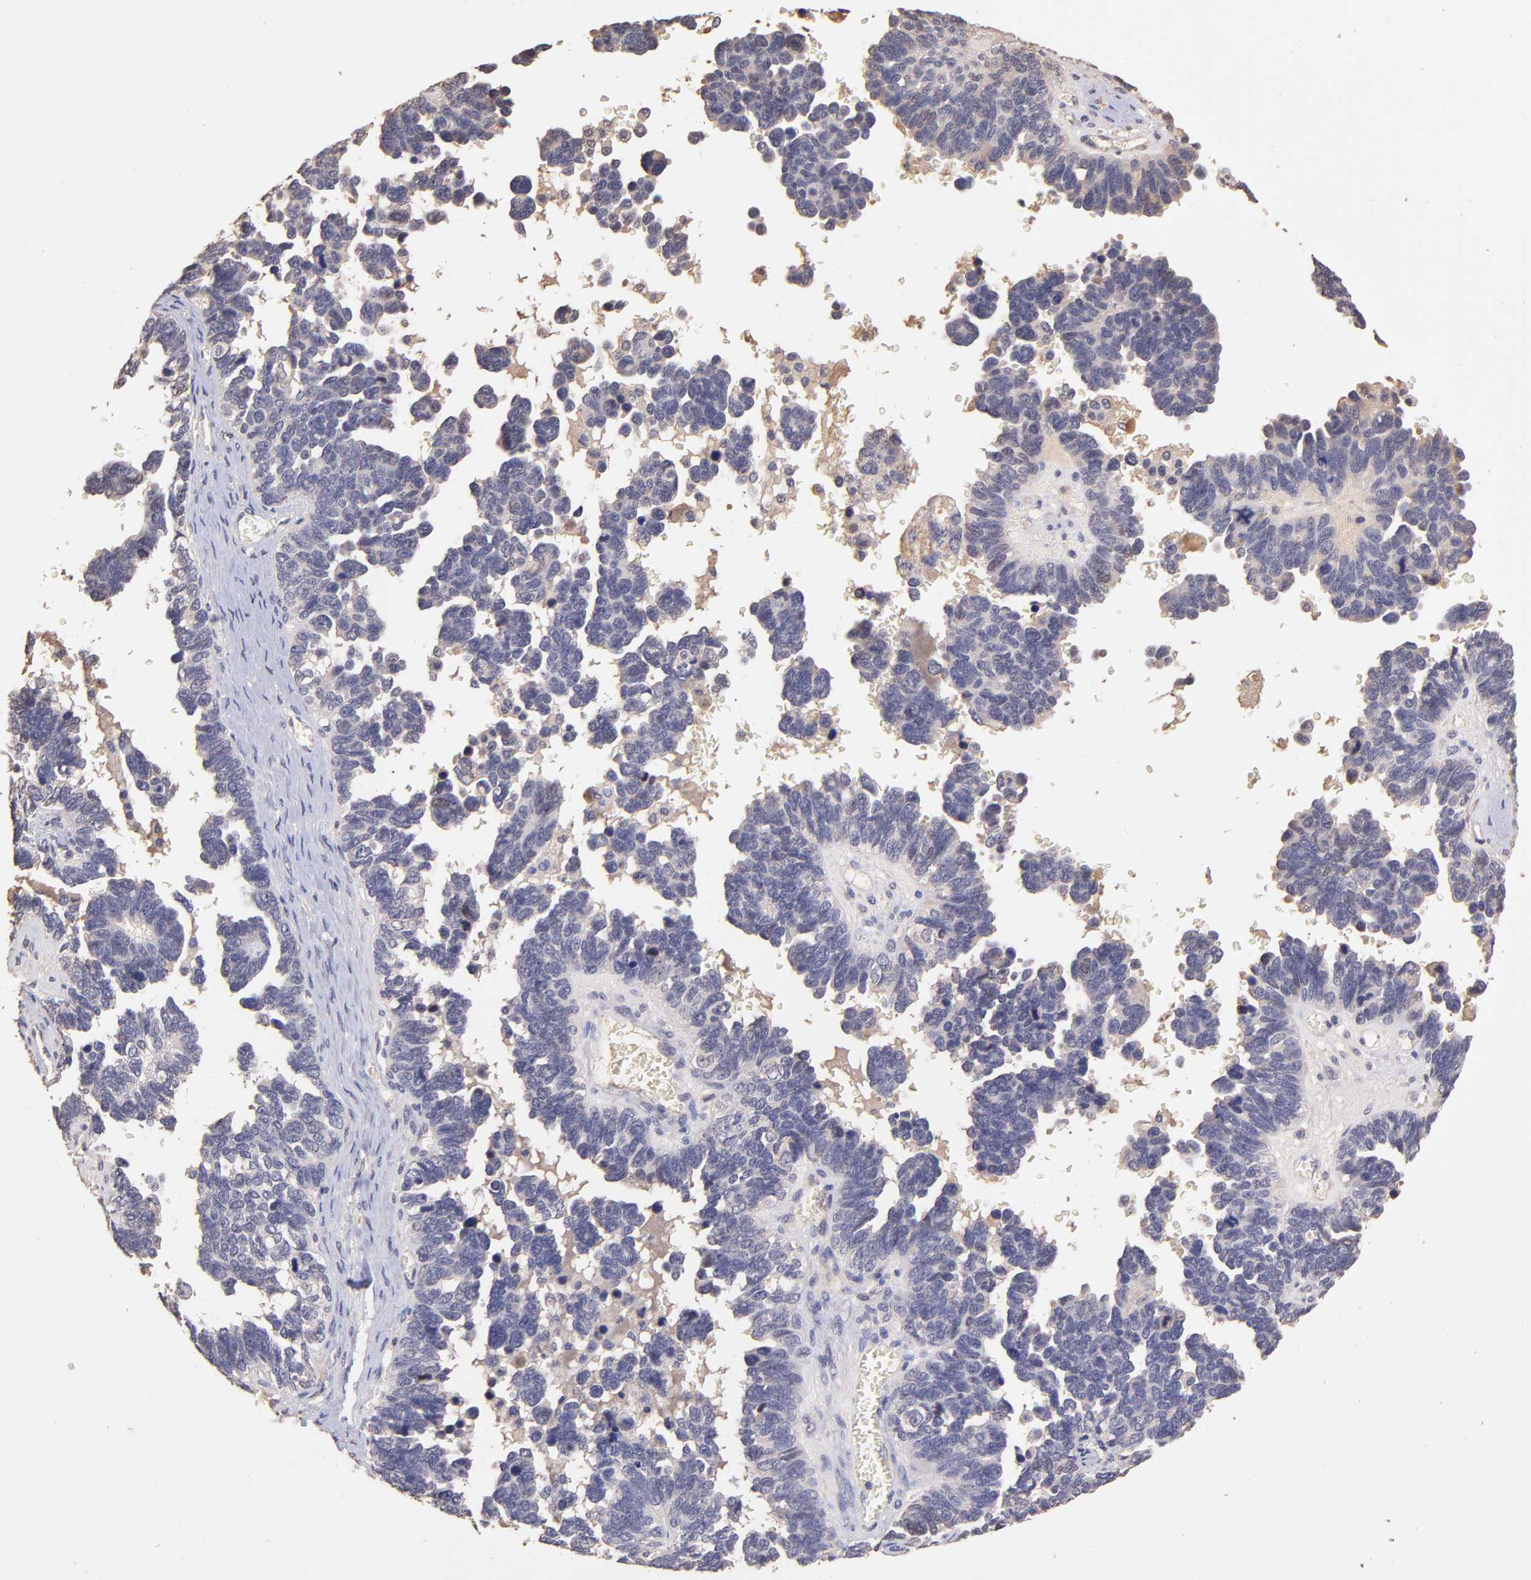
{"staining": {"intensity": "negative", "quantity": "none", "location": "none"}, "tissue": "ovarian cancer", "cell_type": "Tumor cells", "image_type": "cancer", "snomed": [{"axis": "morphology", "description": "Cystadenocarcinoma, serous, NOS"}, {"axis": "topography", "description": "Ovary"}], "caption": "Serous cystadenocarcinoma (ovarian) was stained to show a protein in brown. There is no significant expression in tumor cells.", "gene": "RNASEL", "patient": {"sex": "female", "age": 69}}